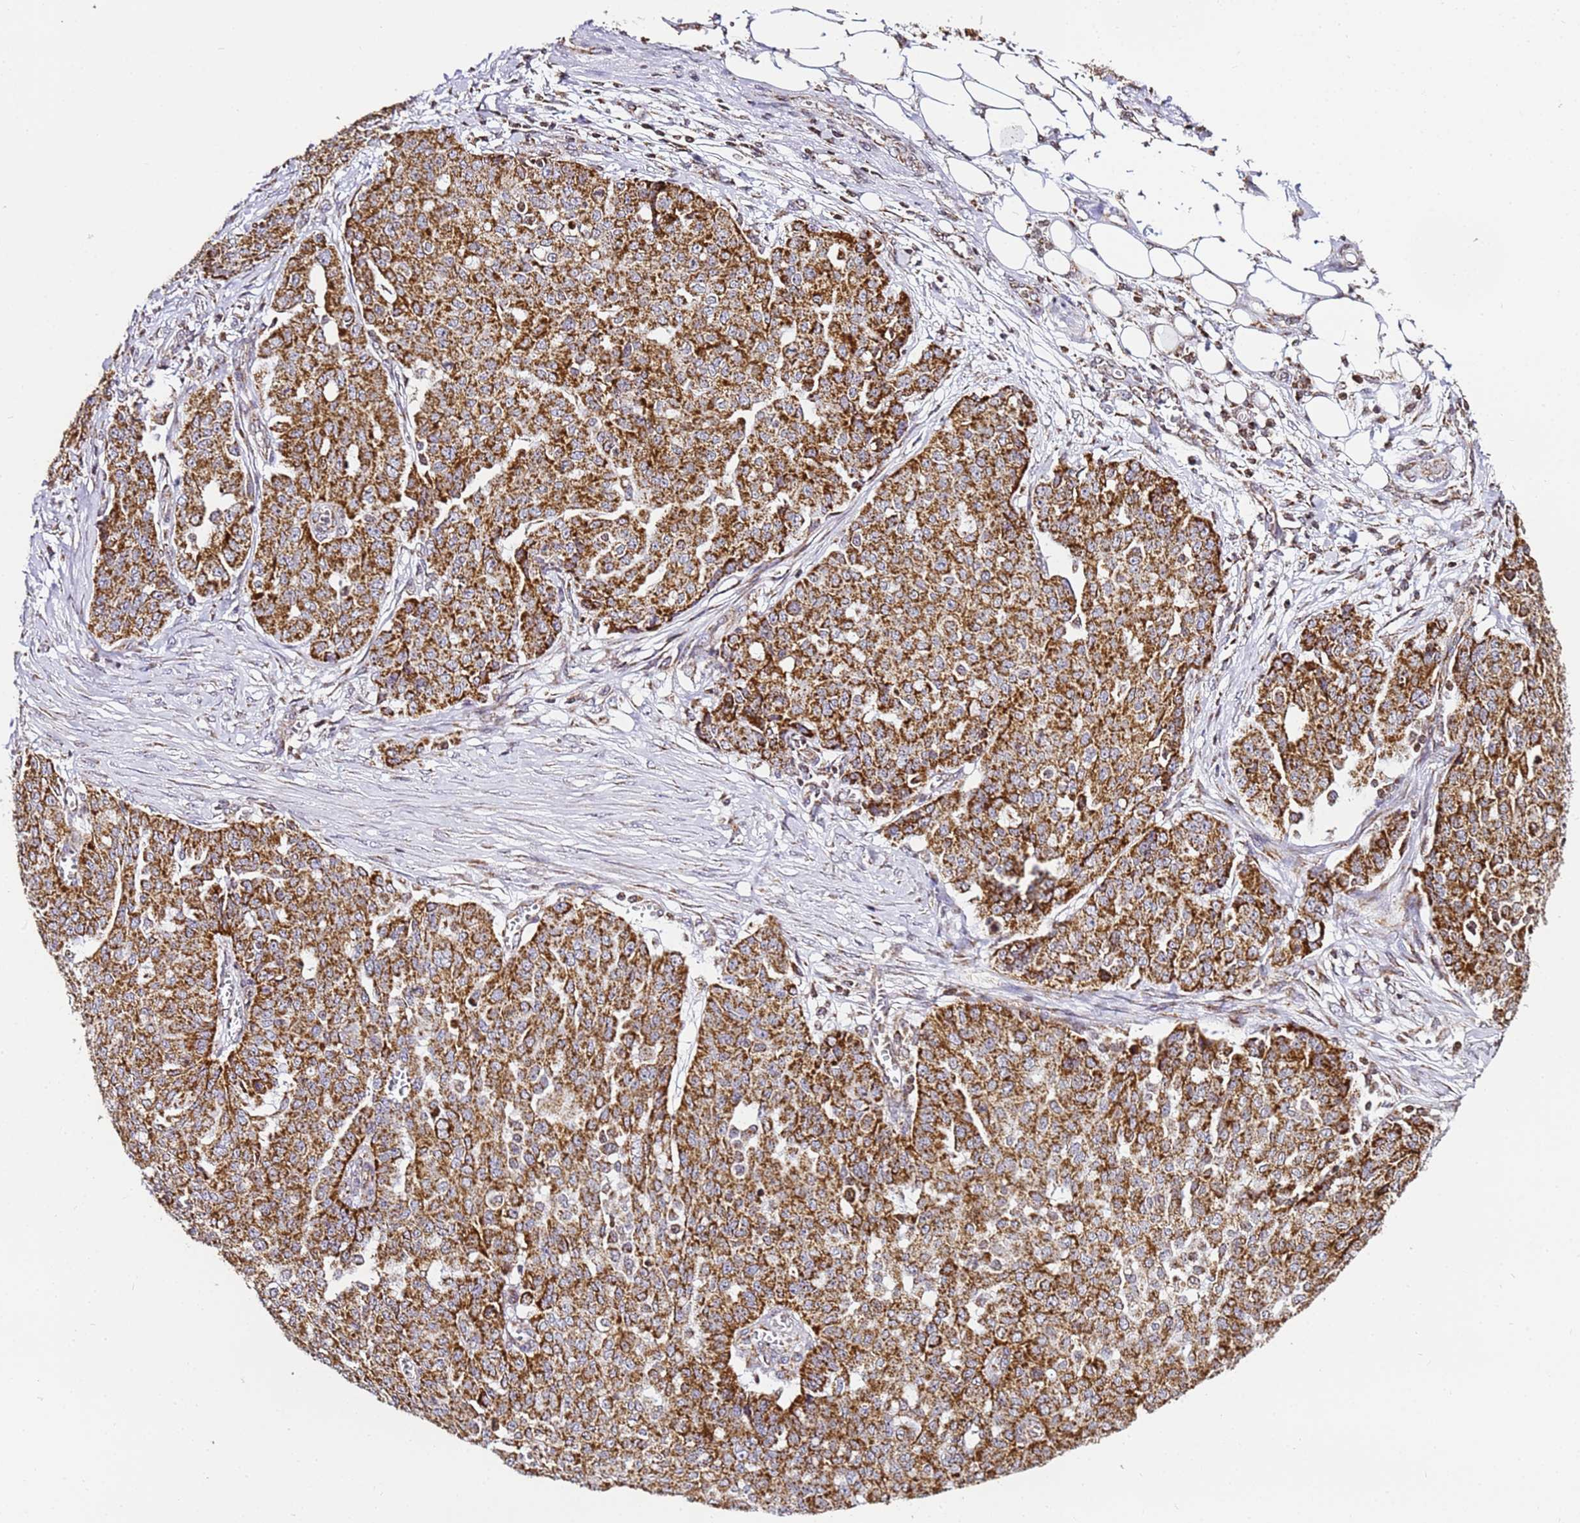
{"staining": {"intensity": "strong", "quantity": ">75%", "location": "cytoplasmic/membranous"}, "tissue": "ovarian cancer", "cell_type": "Tumor cells", "image_type": "cancer", "snomed": [{"axis": "morphology", "description": "Cystadenocarcinoma, serous, NOS"}, {"axis": "topography", "description": "Soft tissue"}, {"axis": "topography", "description": "Ovary"}], "caption": "Human ovarian cancer stained with a protein marker reveals strong staining in tumor cells.", "gene": "HSPE1", "patient": {"sex": "female", "age": 57}}